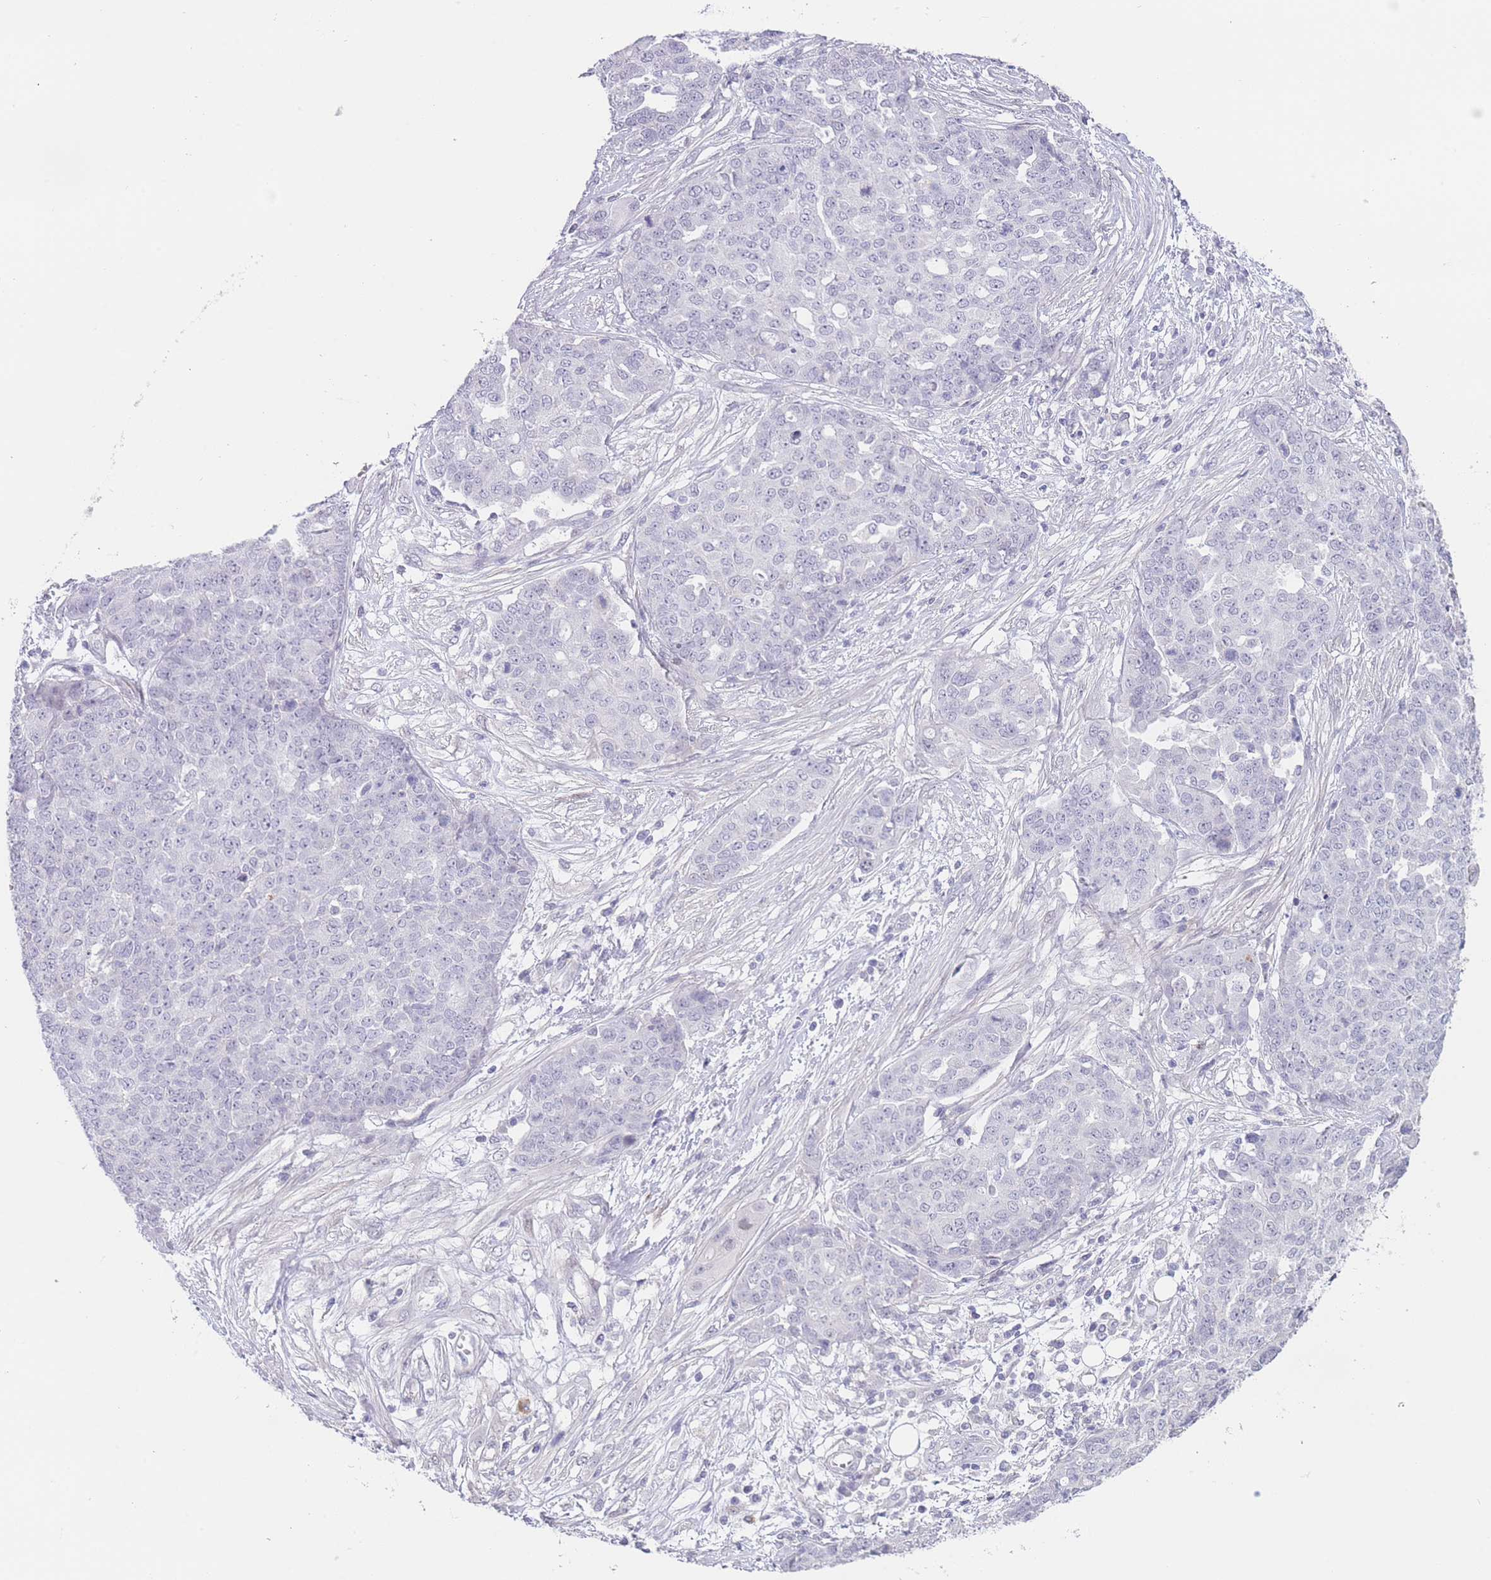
{"staining": {"intensity": "negative", "quantity": "none", "location": "none"}, "tissue": "ovarian cancer", "cell_type": "Tumor cells", "image_type": "cancer", "snomed": [{"axis": "morphology", "description": "Cystadenocarcinoma, serous, NOS"}, {"axis": "topography", "description": "Soft tissue"}, {"axis": "topography", "description": "Ovary"}], "caption": "This is an immunohistochemistry photomicrograph of ovarian cancer (serous cystadenocarcinoma). There is no expression in tumor cells.", "gene": "ASAP3", "patient": {"sex": "female", "age": 57}}